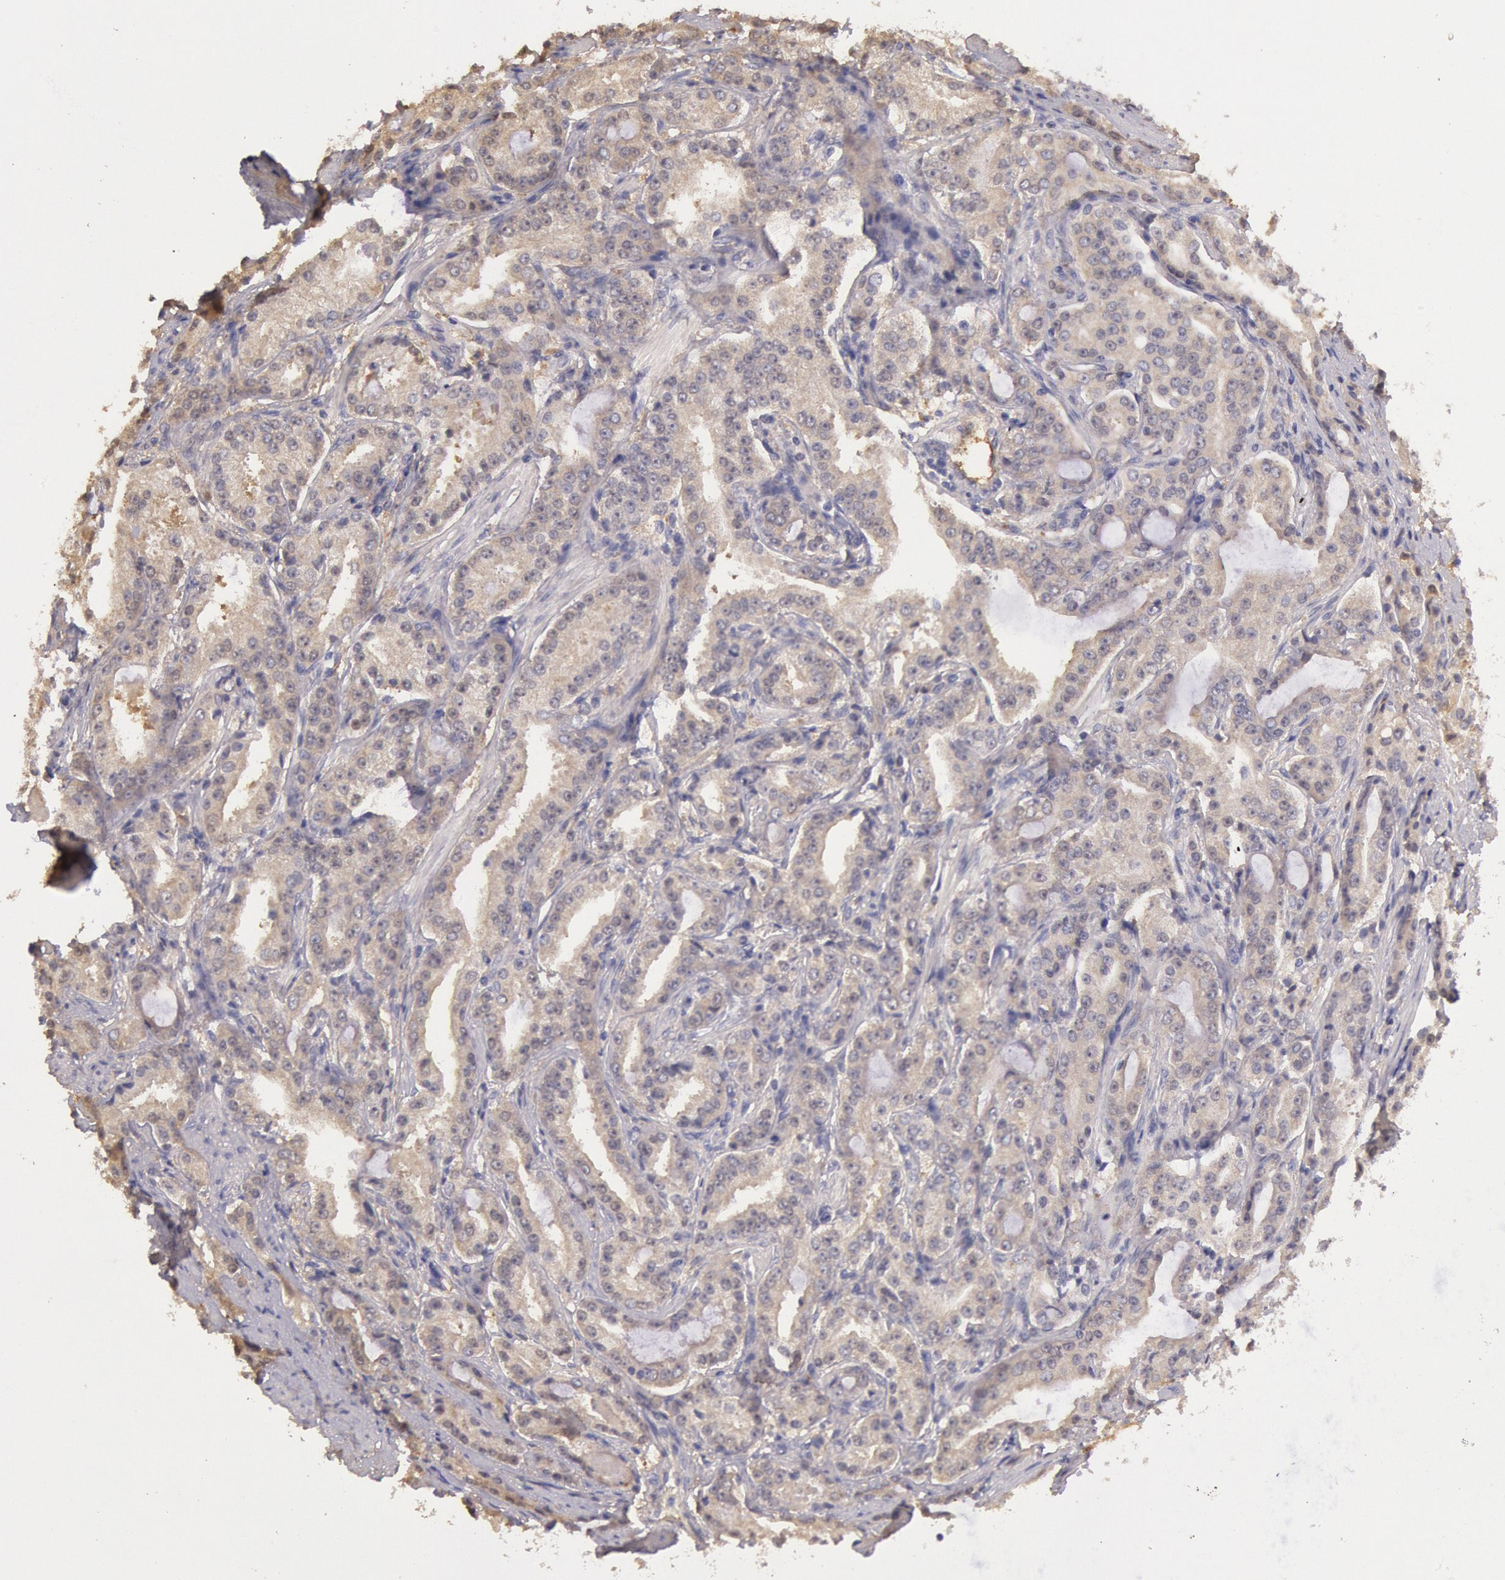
{"staining": {"intensity": "negative", "quantity": "none", "location": "none"}, "tissue": "prostate cancer", "cell_type": "Tumor cells", "image_type": "cancer", "snomed": [{"axis": "morphology", "description": "Adenocarcinoma, Medium grade"}, {"axis": "topography", "description": "Prostate"}], "caption": "Prostate cancer (medium-grade adenocarcinoma) was stained to show a protein in brown. There is no significant positivity in tumor cells. The staining is performed using DAB (3,3'-diaminobenzidine) brown chromogen with nuclei counter-stained in using hematoxylin.", "gene": "C1R", "patient": {"sex": "male", "age": 72}}